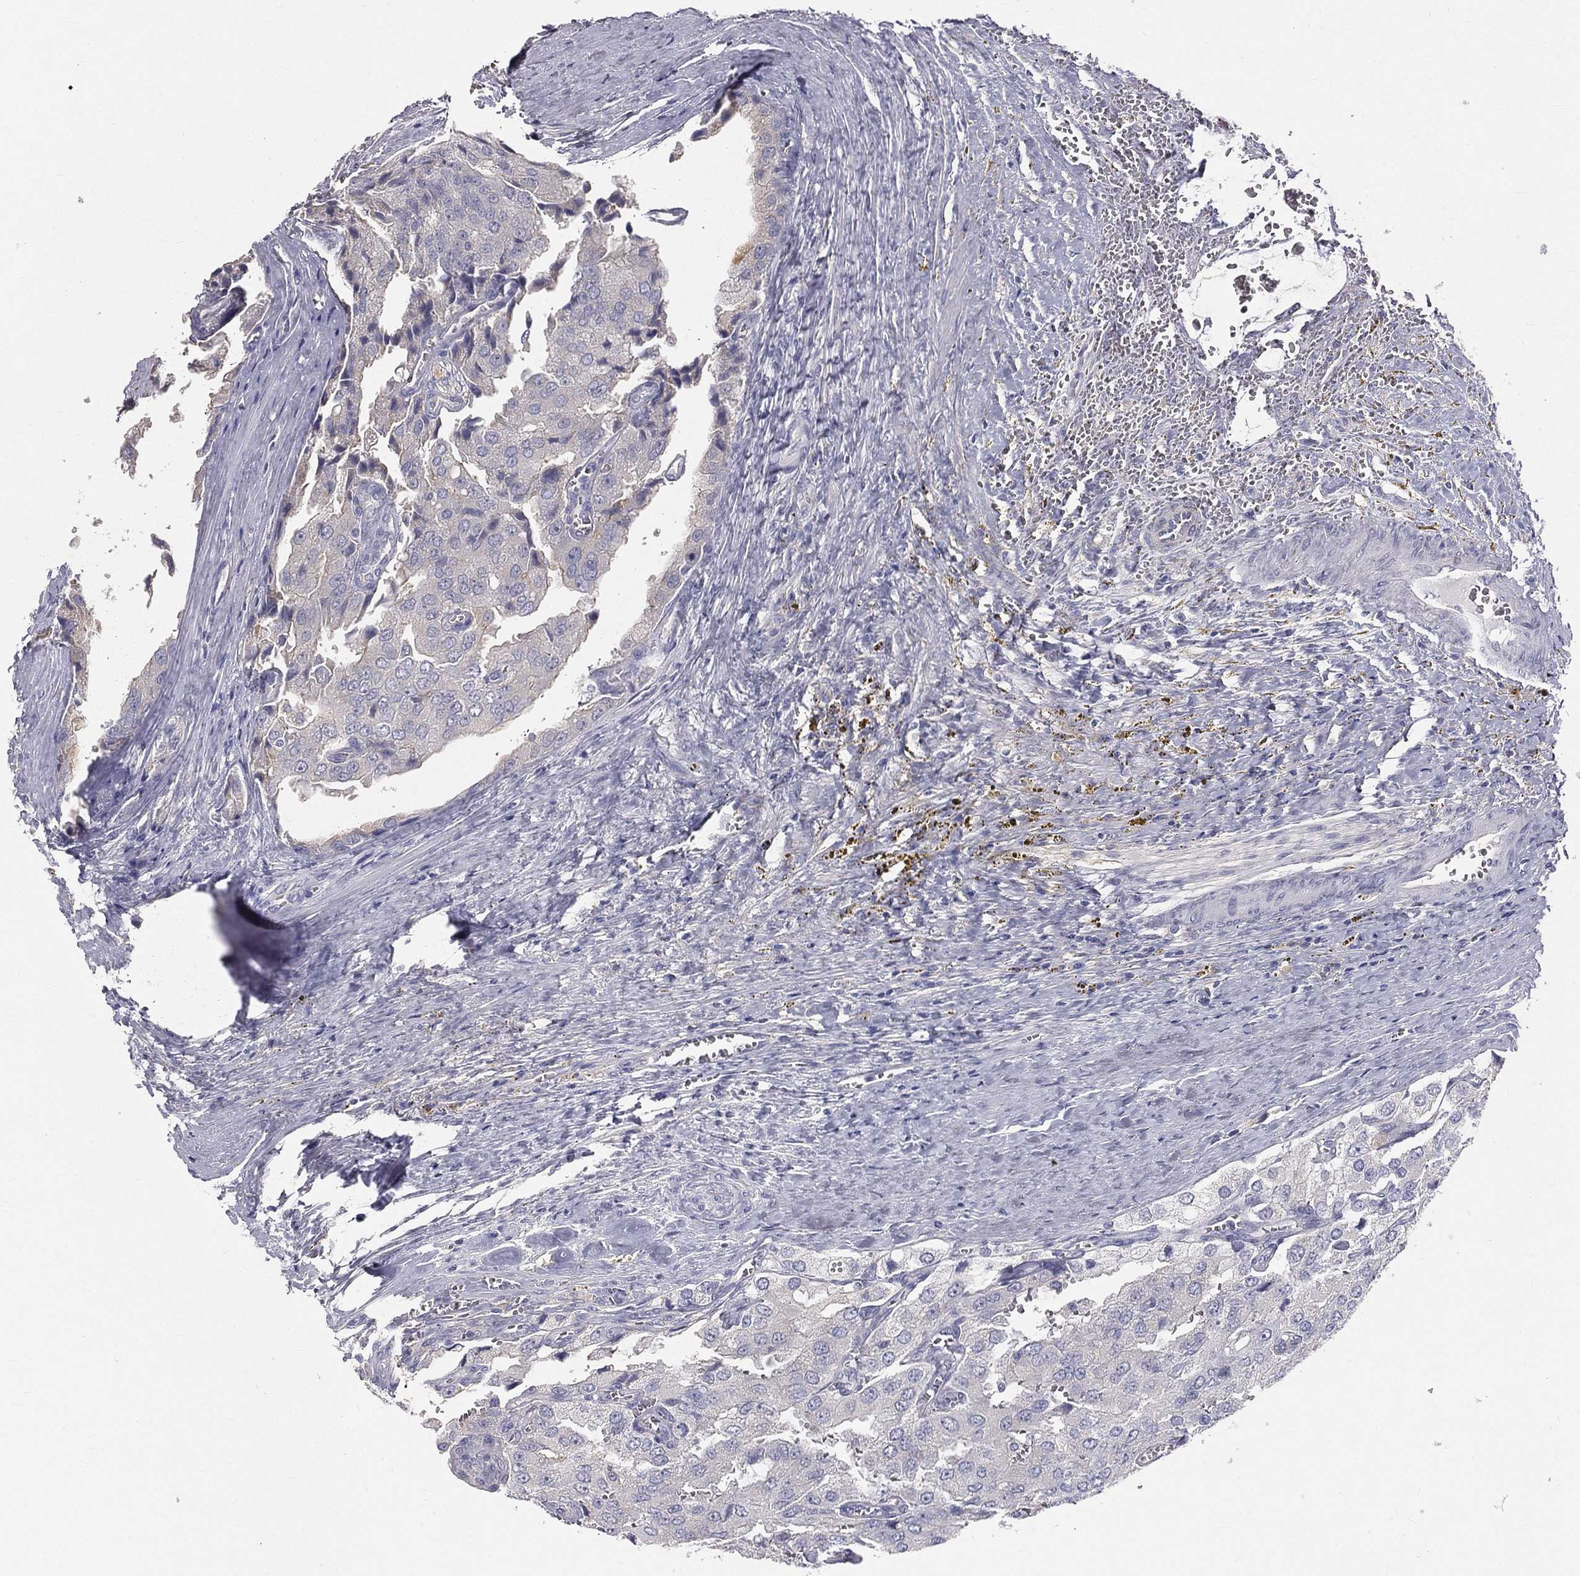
{"staining": {"intensity": "negative", "quantity": "none", "location": "none"}, "tissue": "prostate cancer", "cell_type": "Tumor cells", "image_type": "cancer", "snomed": [{"axis": "morphology", "description": "Adenocarcinoma, NOS"}, {"axis": "topography", "description": "Prostate and seminal vesicle, NOS"}, {"axis": "topography", "description": "Prostate"}], "caption": "DAB immunohistochemical staining of prostate adenocarcinoma exhibits no significant expression in tumor cells.", "gene": "MUC13", "patient": {"sex": "male", "age": 67}}